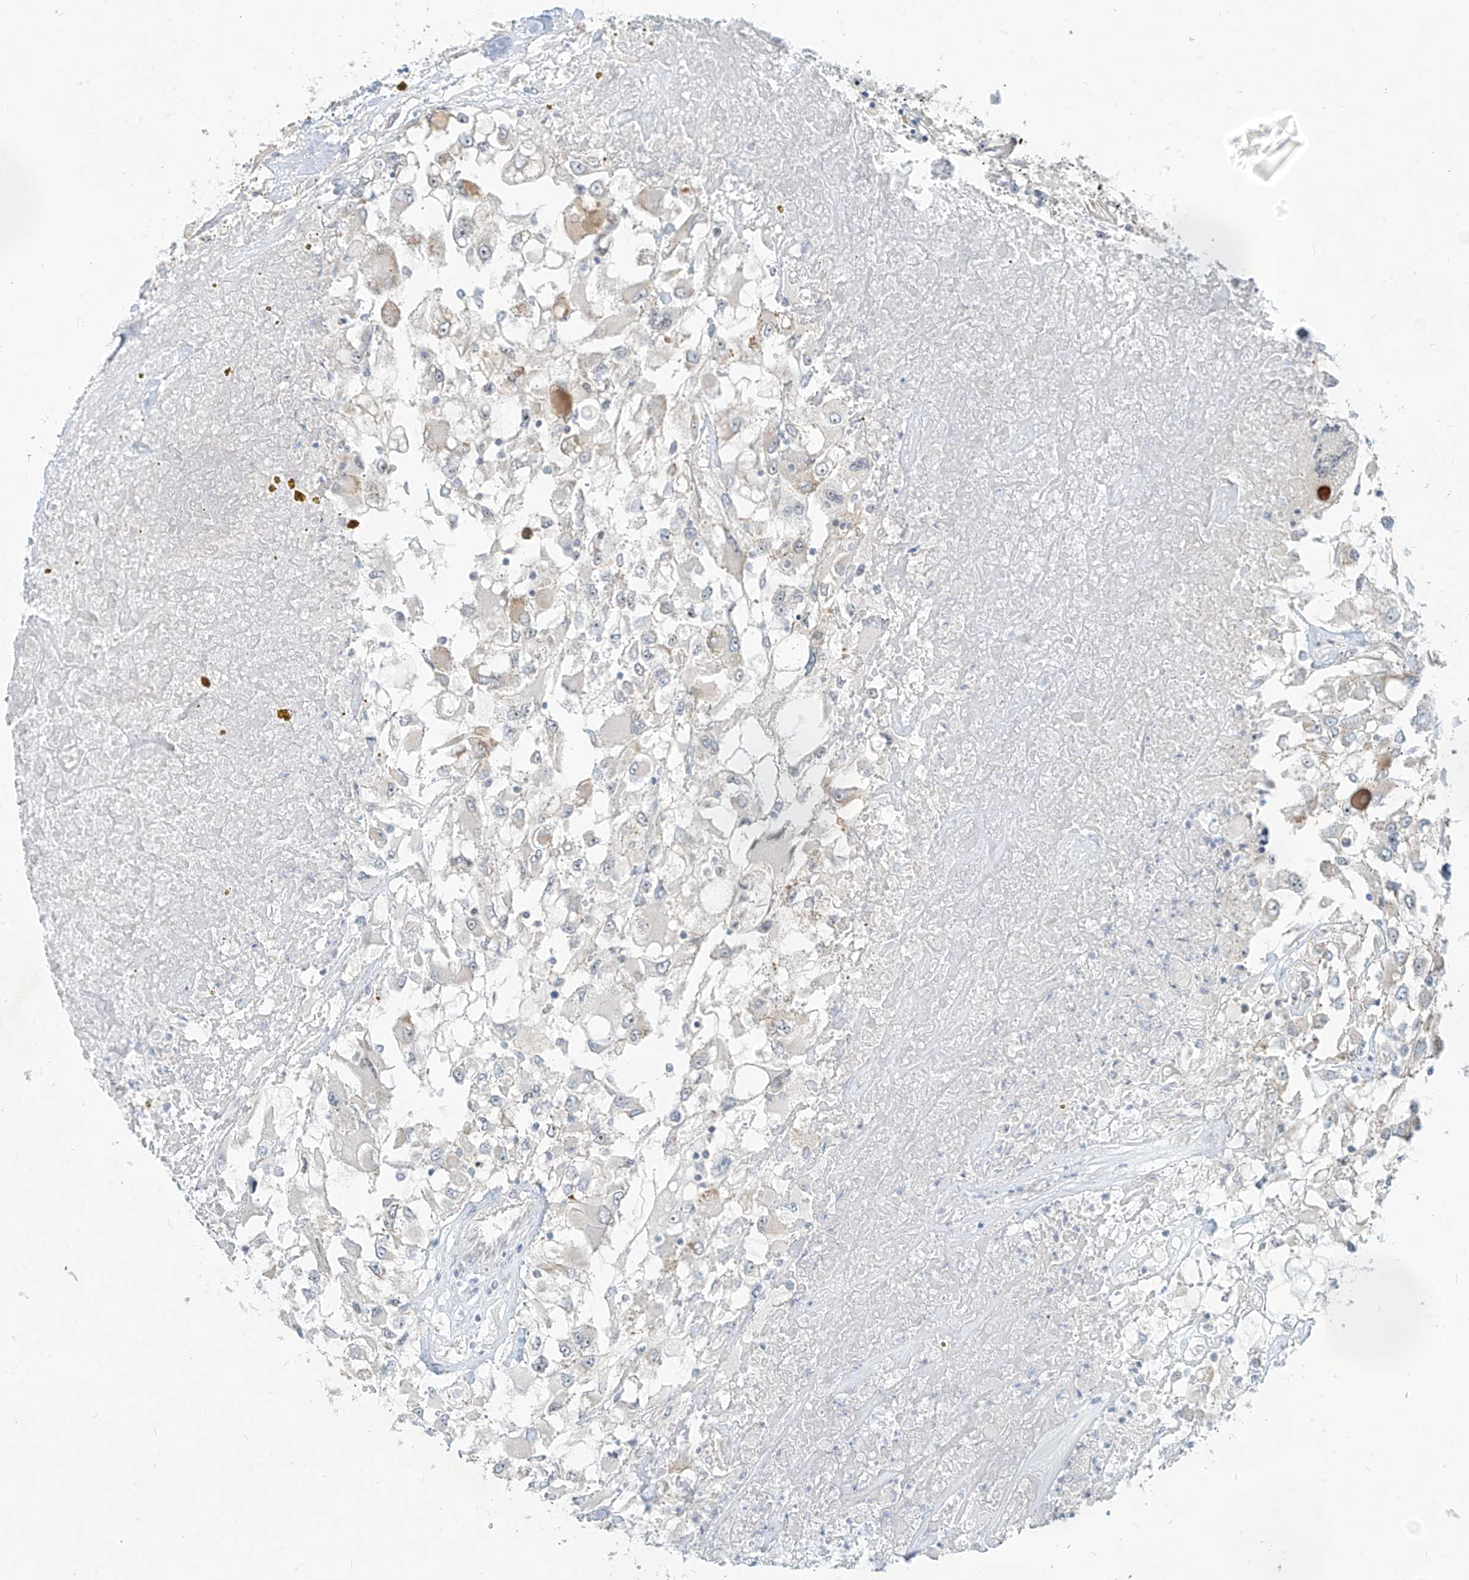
{"staining": {"intensity": "negative", "quantity": "none", "location": "none"}, "tissue": "renal cancer", "cell_type": "Tumor cells", "image_type": "cancer", "snomed": [{"axis": "morphology", "description": "Adenocarcinoma, NOS"}, {"axis": "topography", "description": "Kidney"}], "caption": "An immunohistochemistry histopathology image of adenocarcinoma (renal) is shown. There is no staining in tumor cells of adenocarcinoma (renal). (DAB (3,3'-diaminobenzidine) immunohistochemistry (IHC), high magnification).", "gene": "C2orf42", "patient": {"sex": "female", "age": 52}}